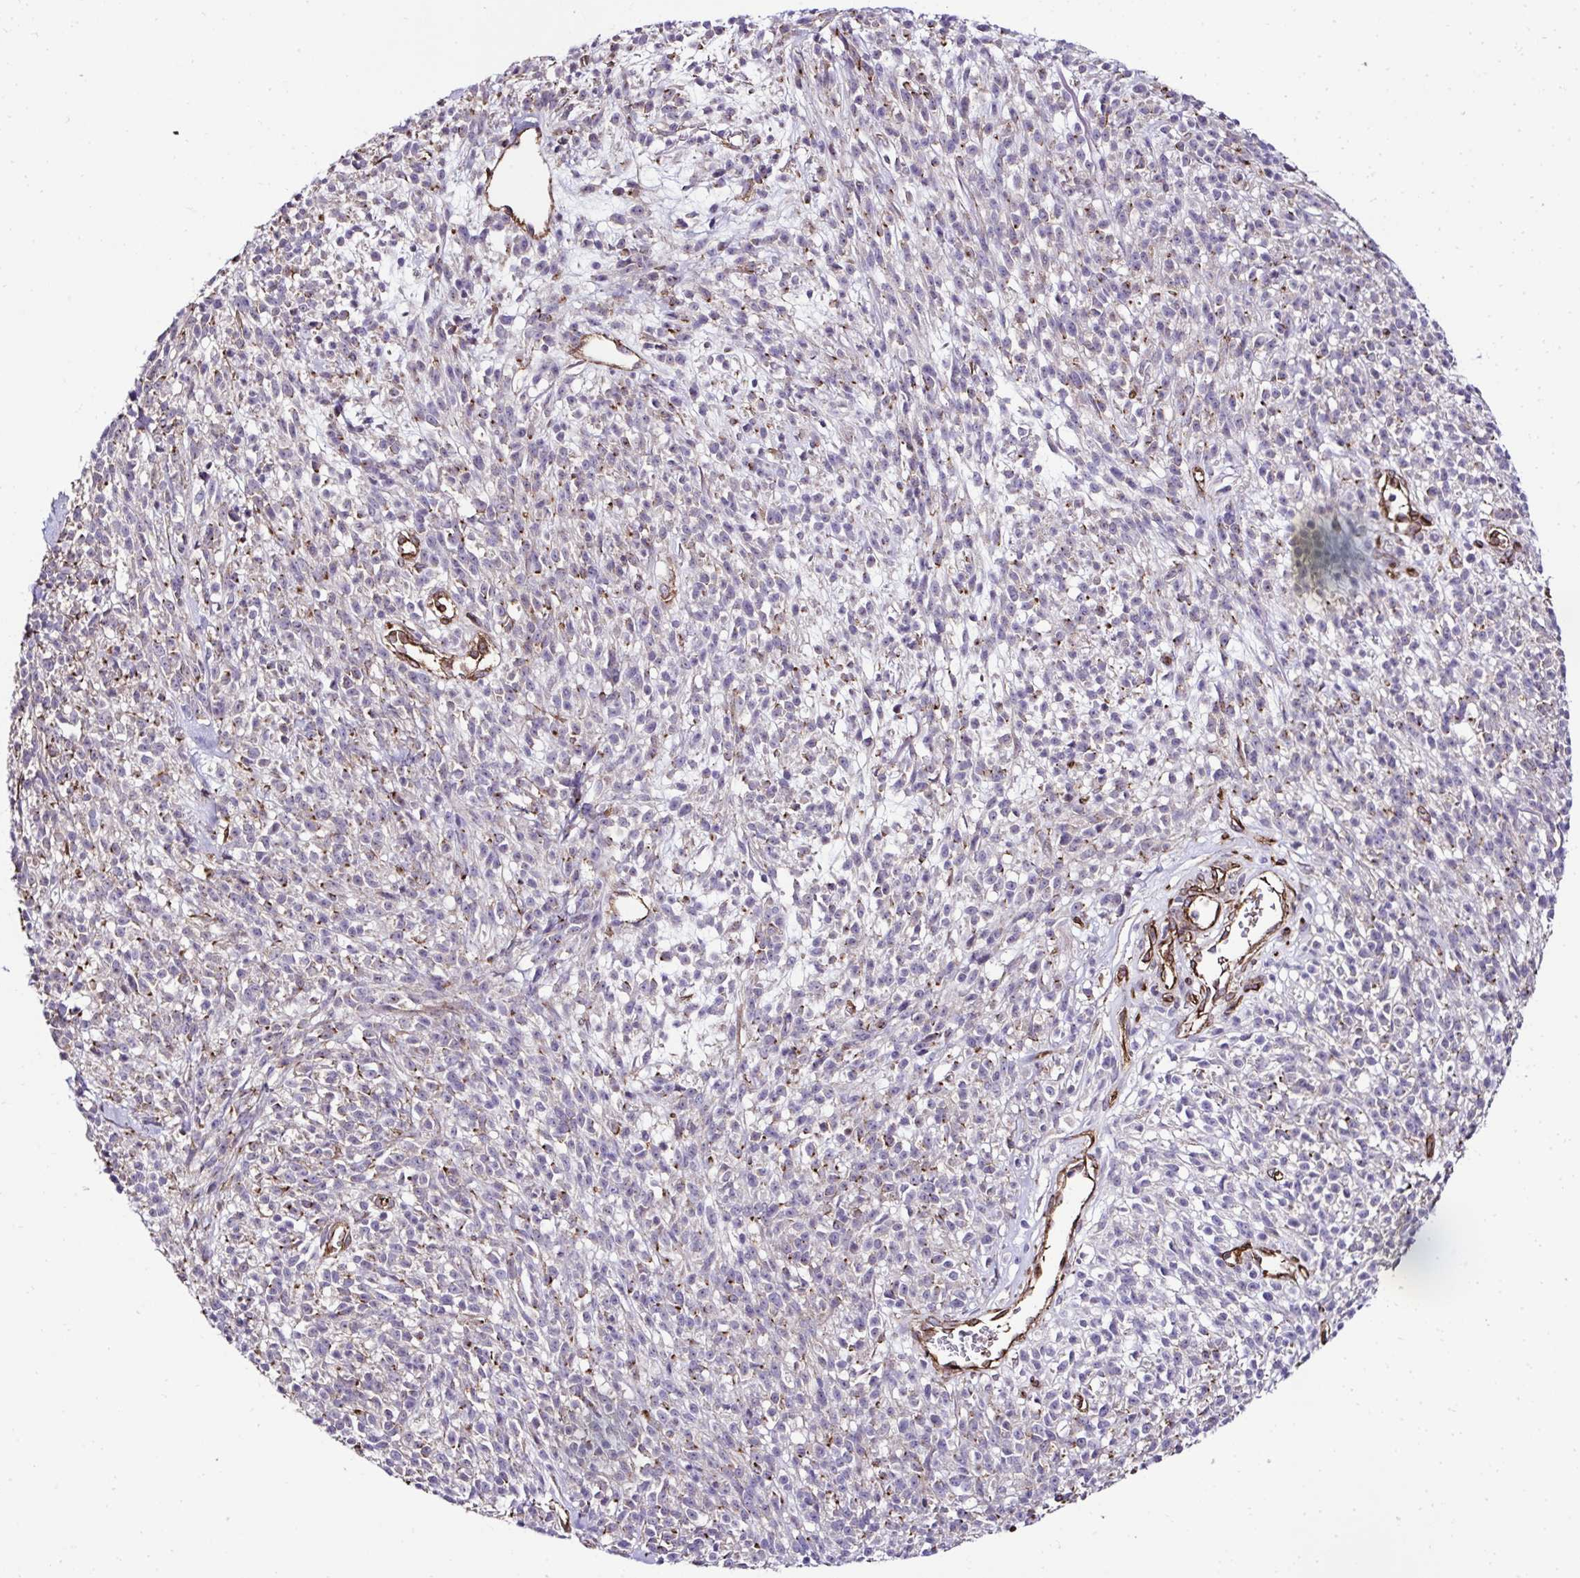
{"staining": {"intensity": "moderate", "quantity": "25%-75%", "location": "cytoplasmic/membranous"}, "tissue": "melanoma", "cell_type": "Tumor cells", "image_type": "cancer", "snomed": [{"axis": "morphology", "description": "Malignant melanoma, NOS"}, {"axis": "topography", "description": "Skin"}, {"axis": "topography", "description": "Skin of trunk"}], "caption": "DAB (3,3'-diaminobenzidine) immunohistochemical staining of human malignant melanoma displays moderate cytoplasmic/membranous protein positivity in about 25%-75% of tumor cells.", "gene": "TRIM52", "patient": {"sex": "male", "age": 74}}